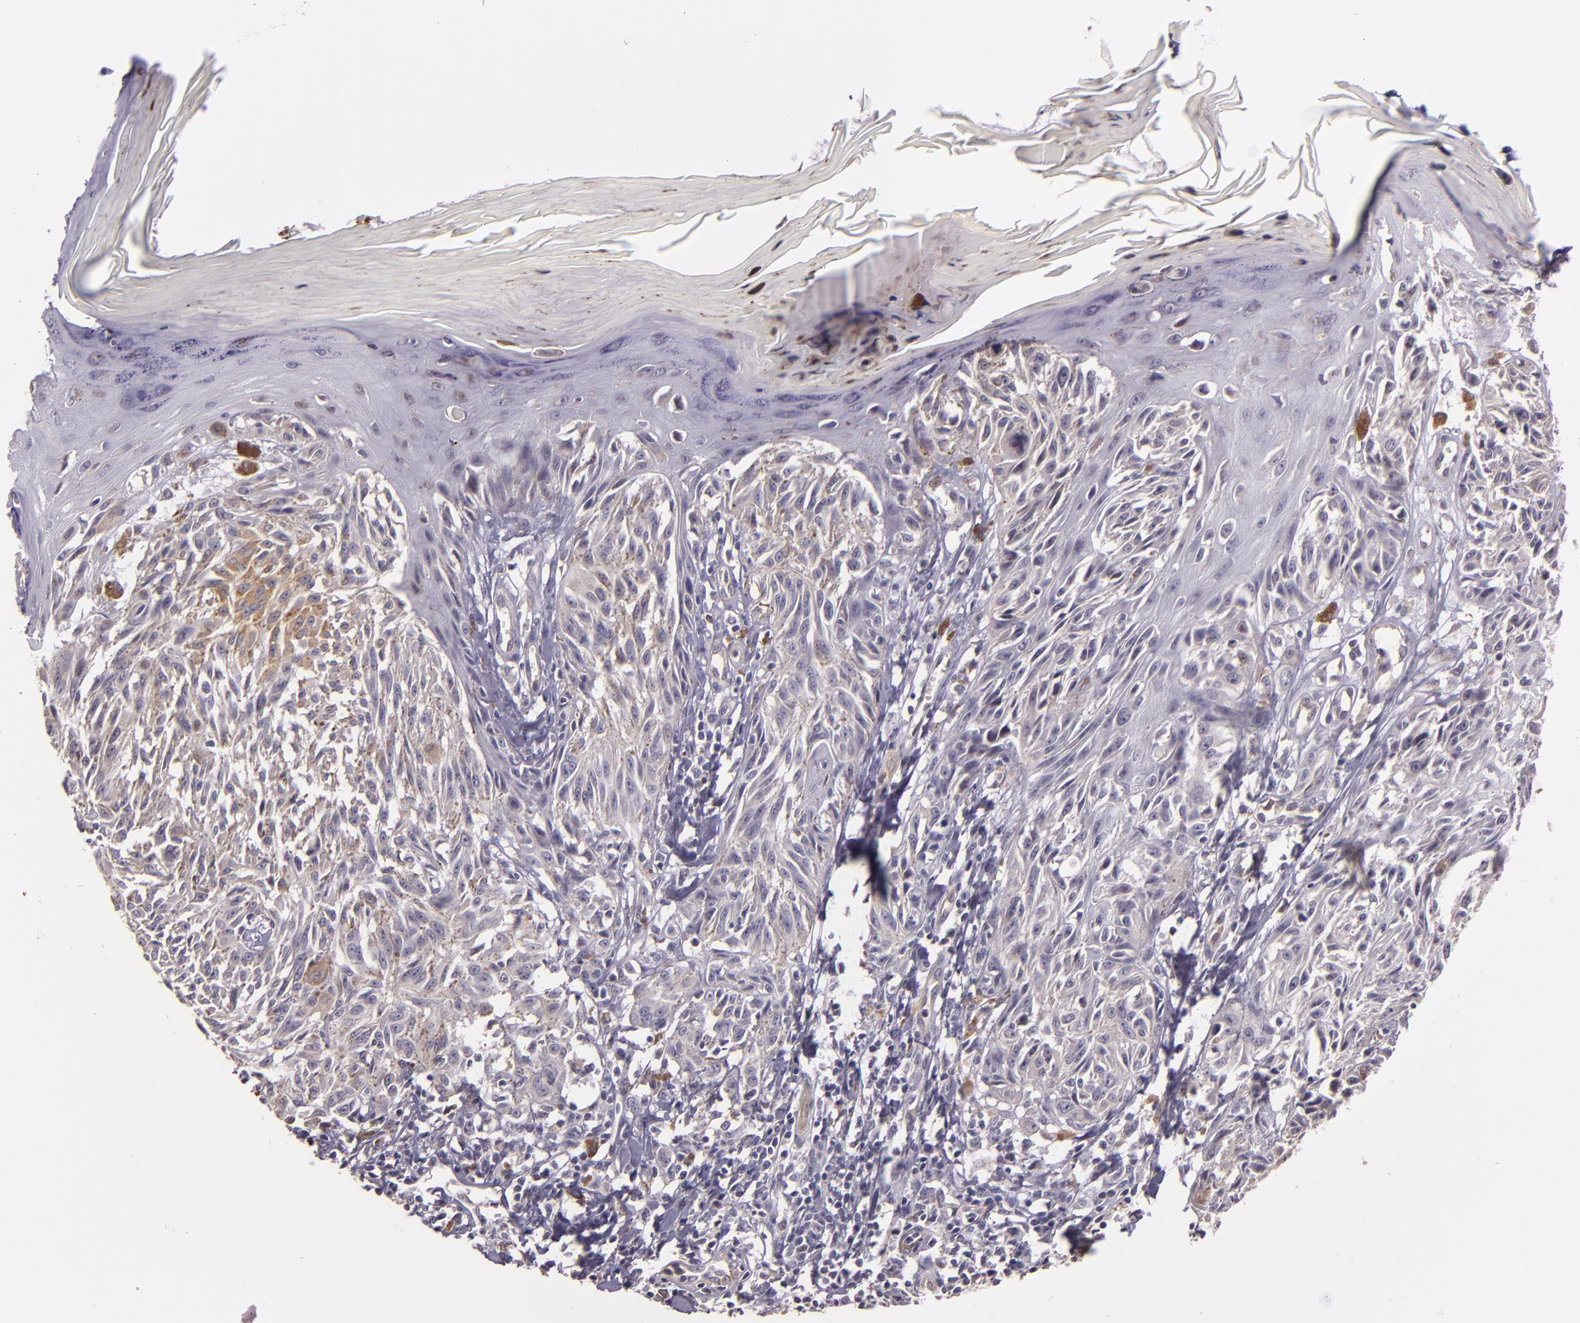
{"staining": {"intensity": "negative", "quantity": "none", "location": "none"}, "tissue": "melanoma", "cell_type": "Tumor cells", "image_type": "cancer", "snomed": [{"axis": "morphology", "description": "Malignant melanoma, NOS"}, {"axis": "topography", "description": "Skin"}], "caption": "The micrograph reveals no significant staining in tumor cells of malignant melanoma. (DAB IHC visualized using brightfield microscopy, high magnification).", "gene": "SYTL4", "patient": {"sex": "female", "age": 77}}